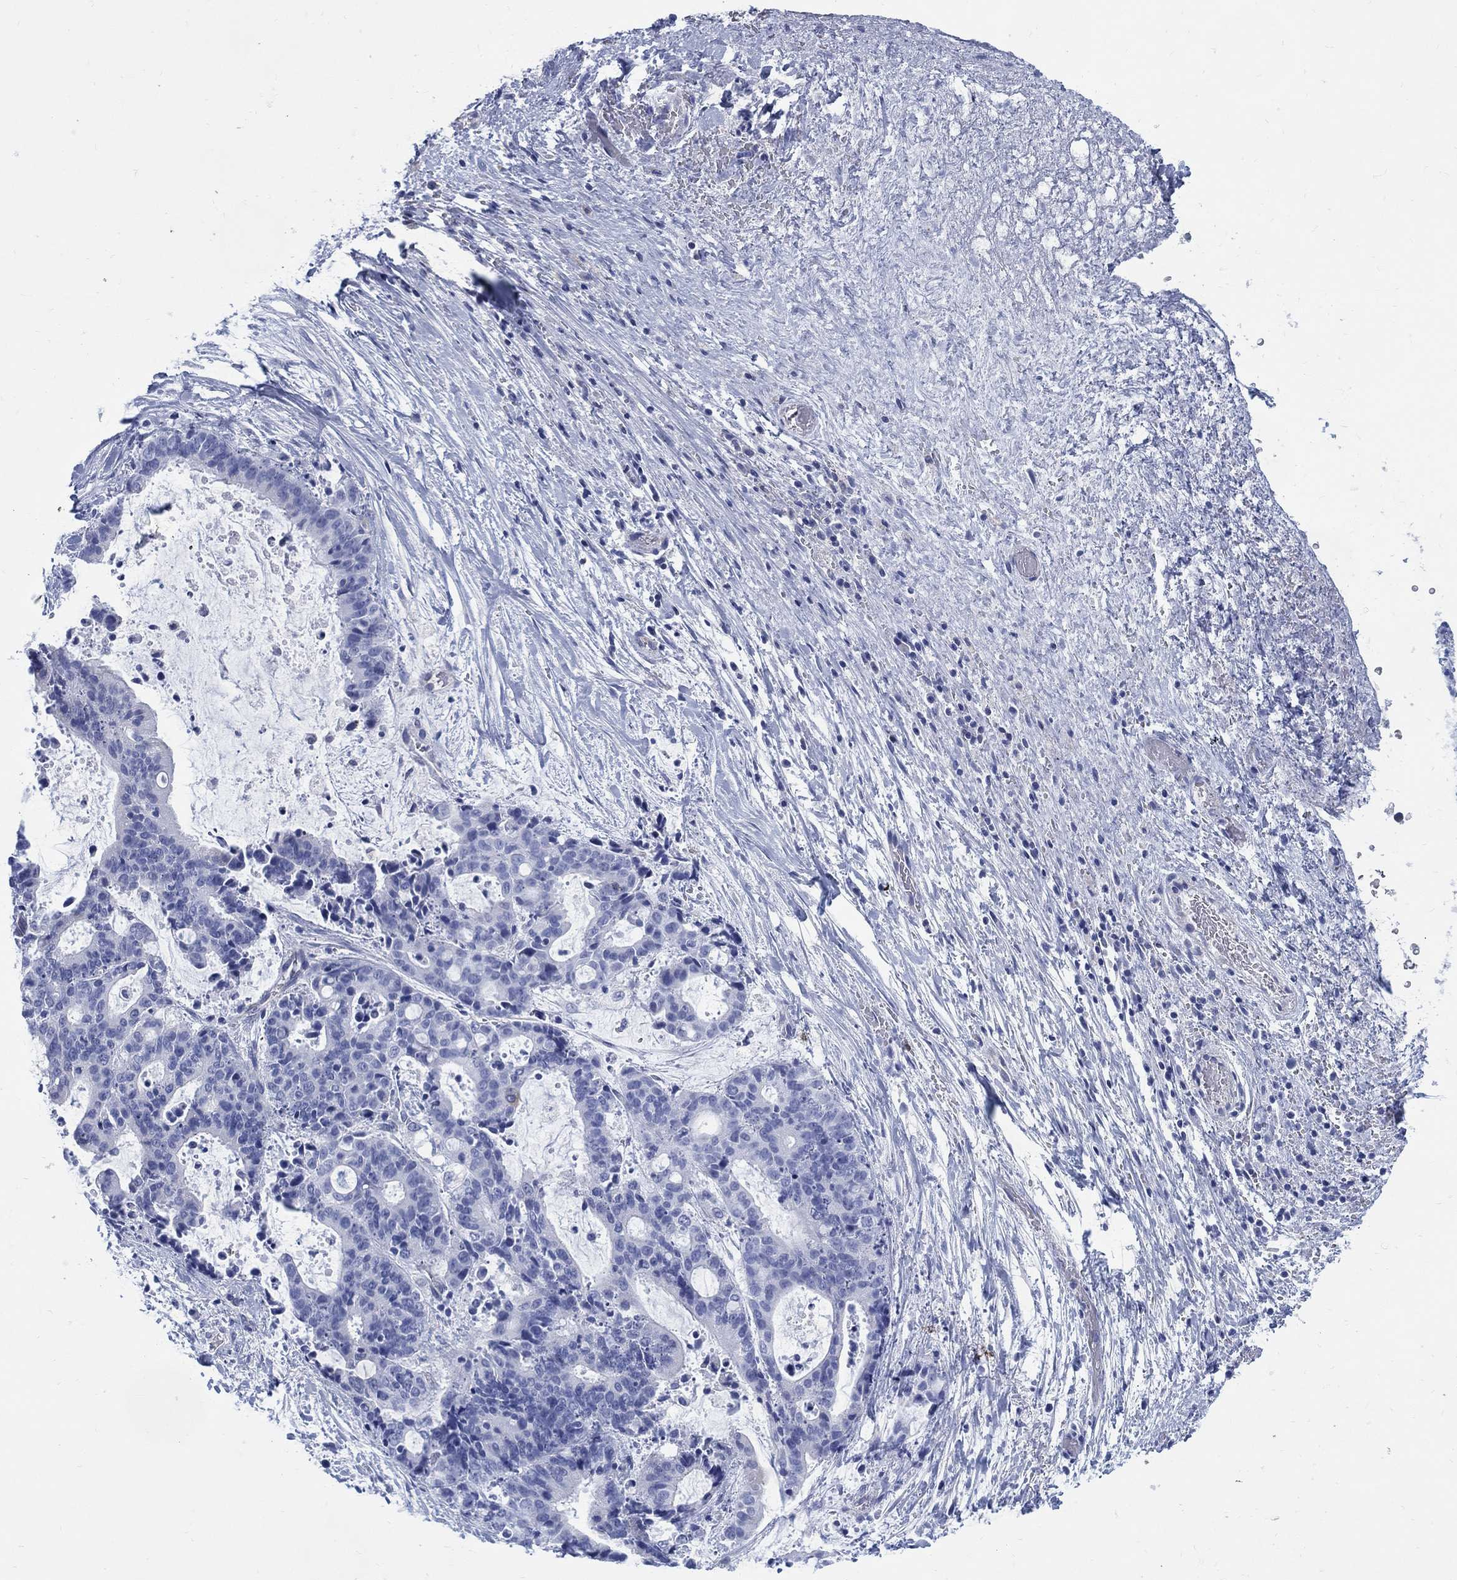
{"staining": {"intensity": "negative", "quantity": "none", "location": "none"}, "tissue": "liver cancer", "cell_type": "Tumor cells", "image_type": "cancer", "snomed": [{"axis": "morphology", "description": "Cholangiocarcinoma"}, {"axis": "topography", "description": "Liver"}], "caption": "This is an immunohistochemistry image of human liver cancer. There is no expression in tumor cells.", "gene": "DDI1", "patient": {"sex": "female", "age": 73}}